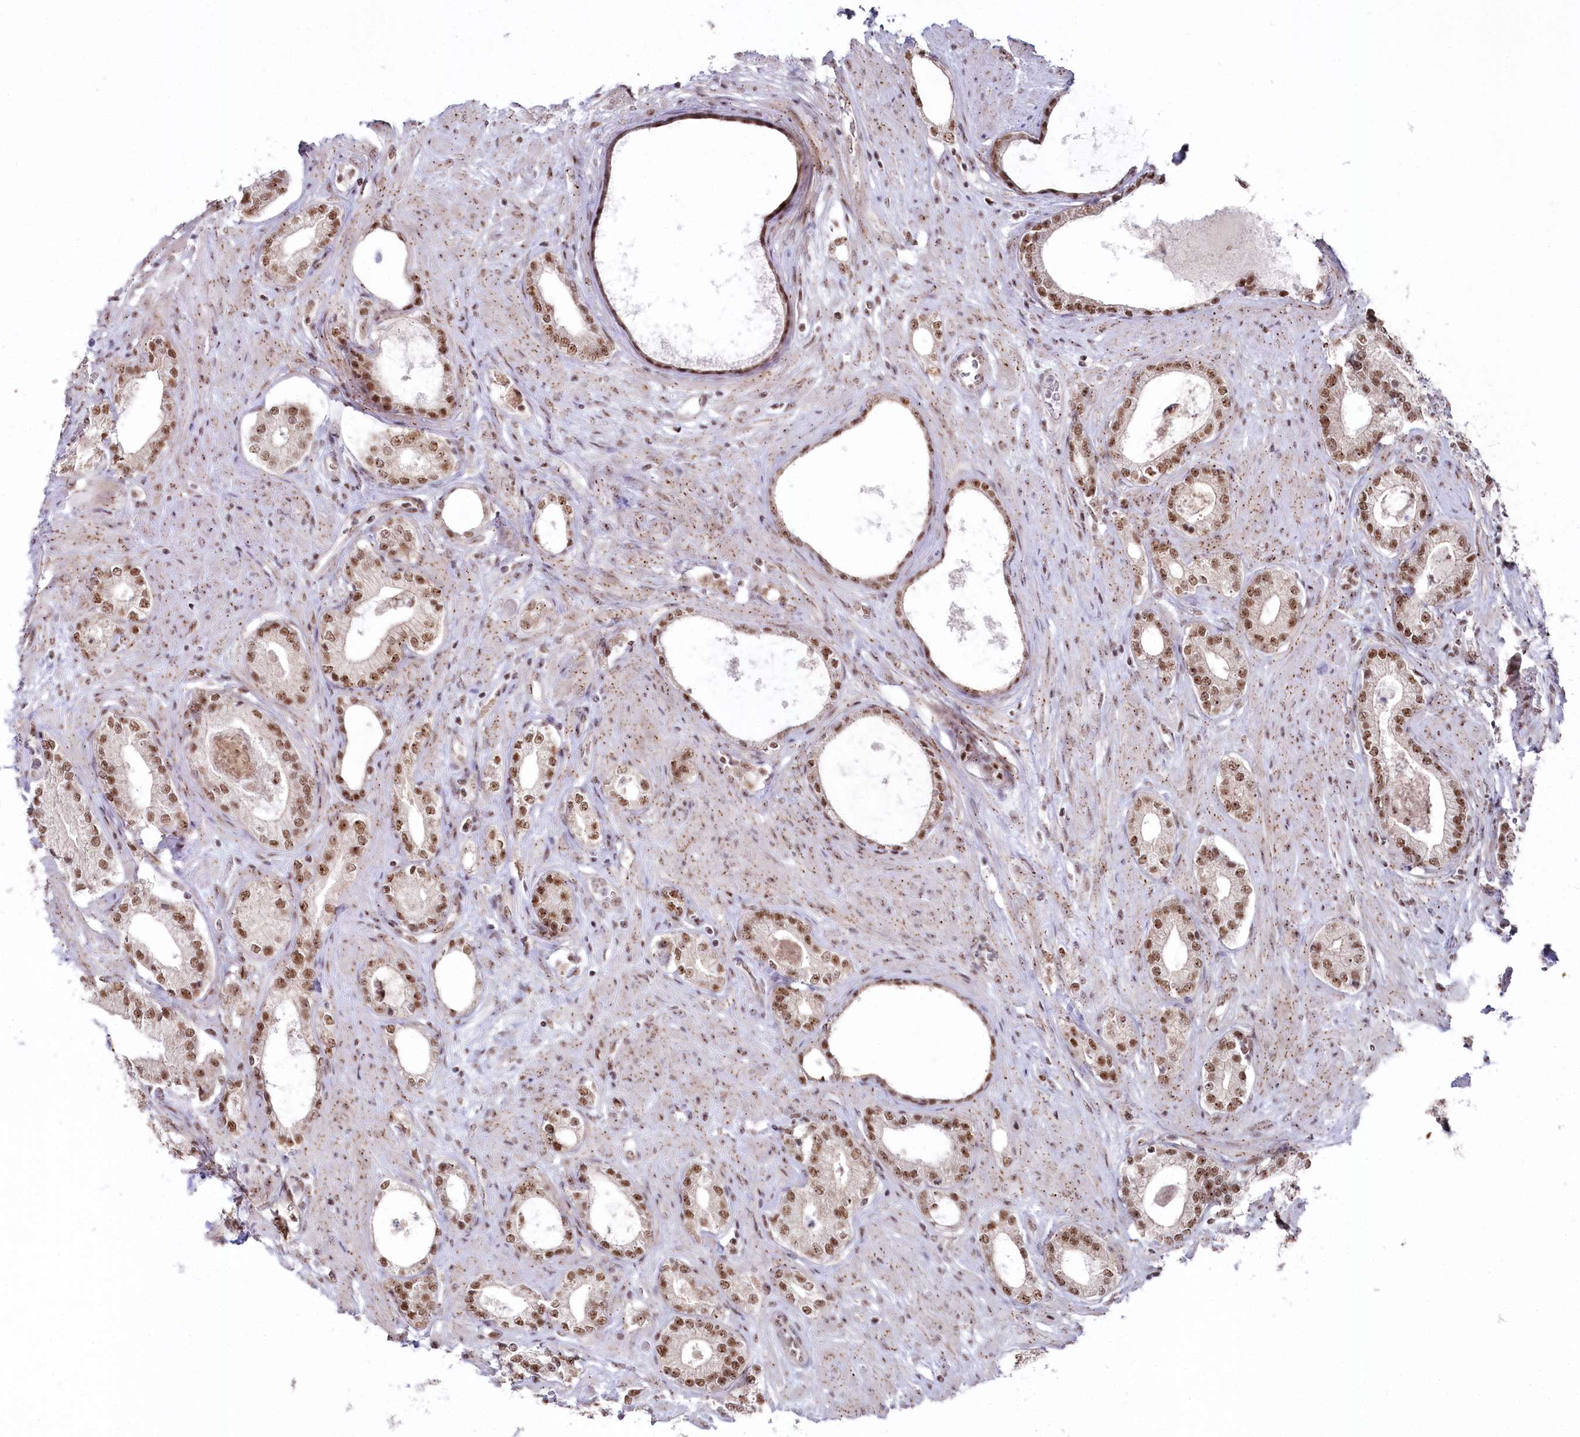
{"staining": {"intensity": "moderate", "quantity": ">75%", "location": "nuclear"}, "tissue": "prostate cancer", "cell_type": "Tumor cells", "image_type": "cancer", "snomed": [{"axis": "morphology", "description": "Adenocarcinoma, High grade"}, {"axis": "topography", "description": "Prostate"}], "caption": "Immunohistochemical staining of prostate cancer (adenocarcinoma (high-grade)) exhibits medium levels of moderate nuclear expression in about >75% of tumor cells. The protein of interest is shown in brown color, while the nuclei are stained blue.", "gene": "POLR2H", "patient": {"sex": "male", "age": 63}}